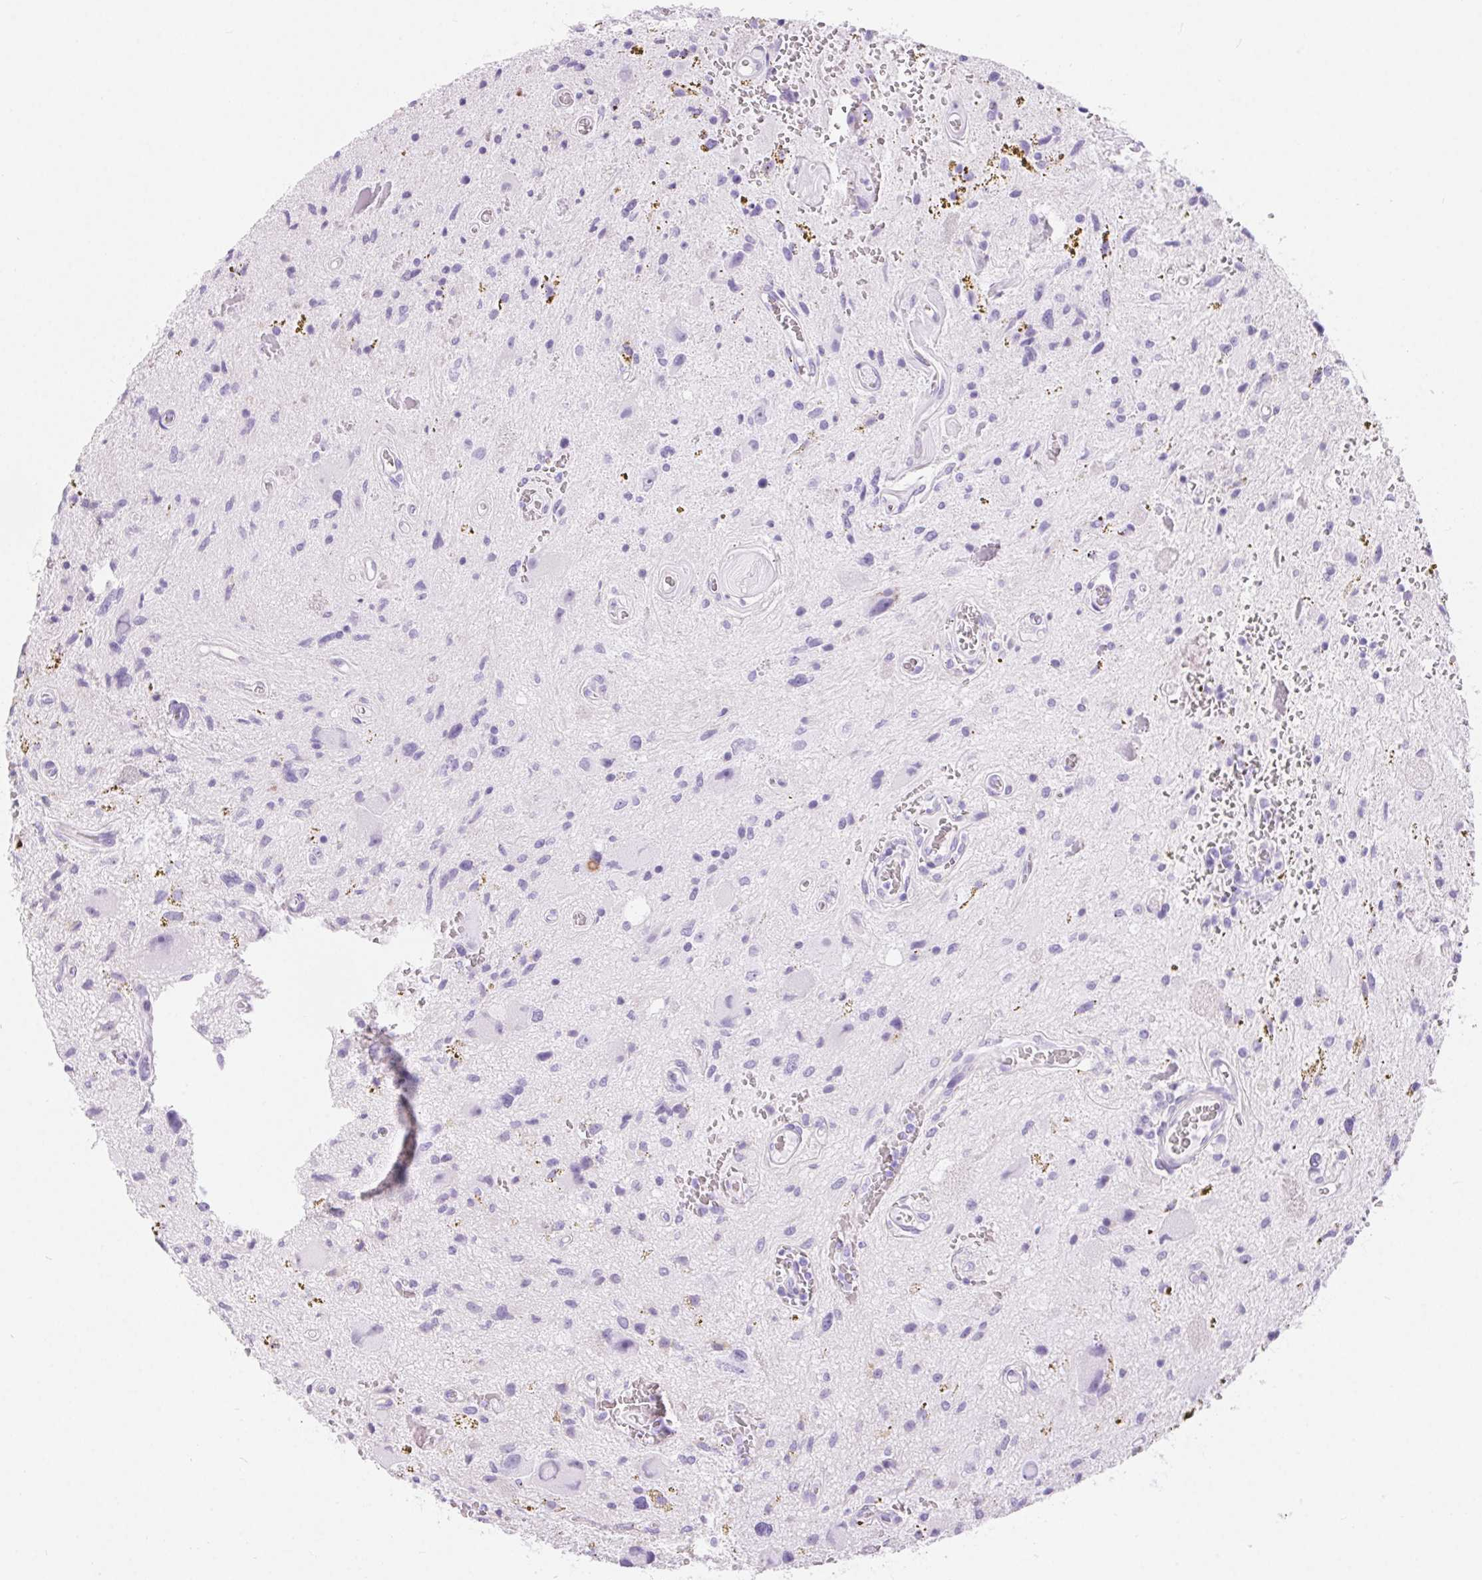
{"staining": {"intensity": "negative", "quantity": "none", "location": "none"}, "tissue": "glioma", "cell_type": "Tumor cells", "image_type": "cancer", "snomed": [{"axis": "morphology", "description": "Glioma, malignant, Low grade"}, {"axis": "topography", "description": "Cerebellum"}], "caption": "A high-resolution micrograph shows immunohistochemistry (IHC) staining of glioma, which displays no significant positivity in tumor cells.", "gene": "CLDN16", "patient": {"sex": "female", "age": 14}}